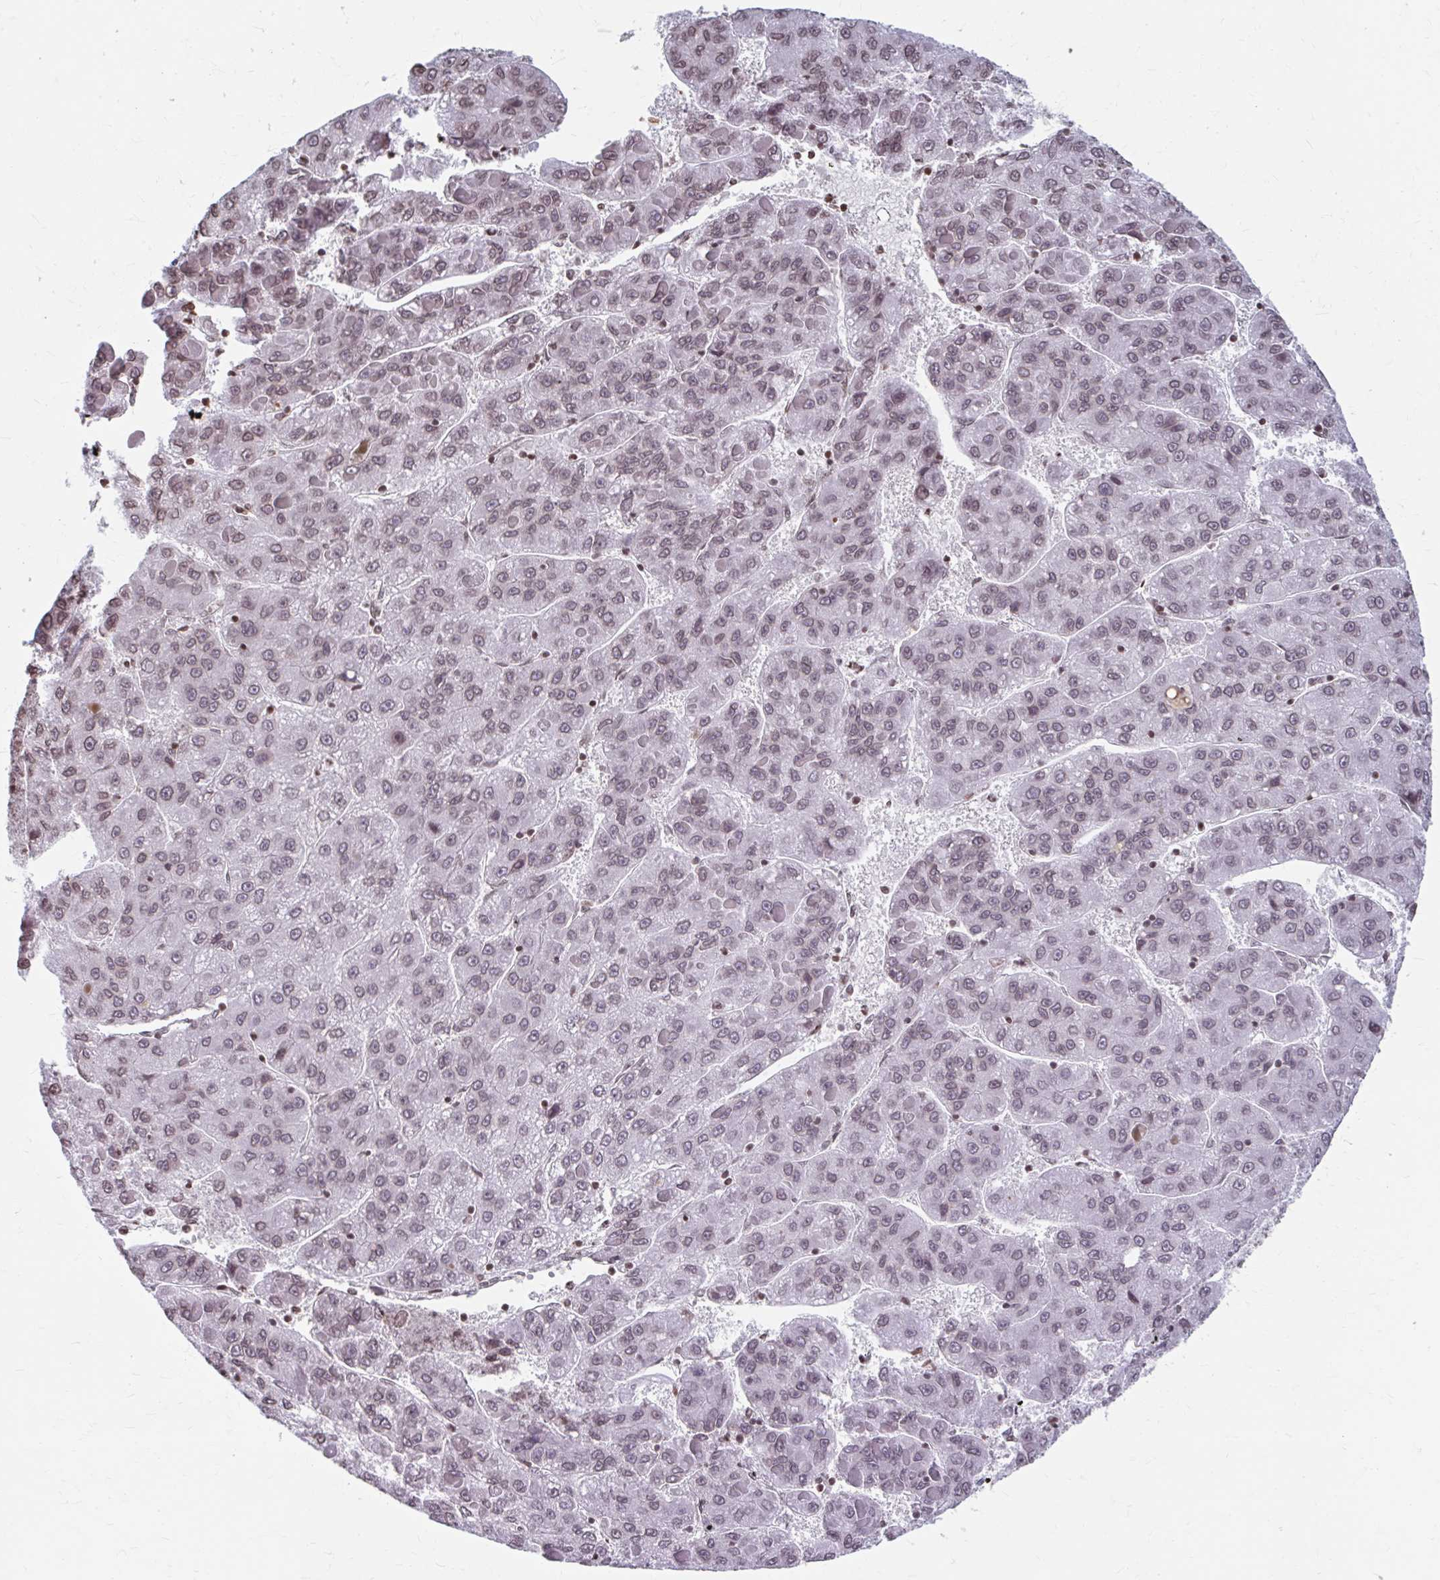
{"staining": {"intensity": "moderate", "quantity": ">75%", "location": "nuclear"}, "tissue": "liver cancer", "cell_type": "Tumor cells", "image_type": "cancer", "snomed": [{"axis": "morphology", "description": "Carcinoma, Hepatocellular, NOS"}, {"axis": "topography", "description": "Liver"}], "caption": "Immunohistochemical staining of liver cancer exhibits medium levels of moderate nuclear expression in about >75% of tumor cells. Ihc stains the protein in brown and the nuclei are stained blue.", "gene": "ORC3", "patient": {"sex": "female", "age": 82}}